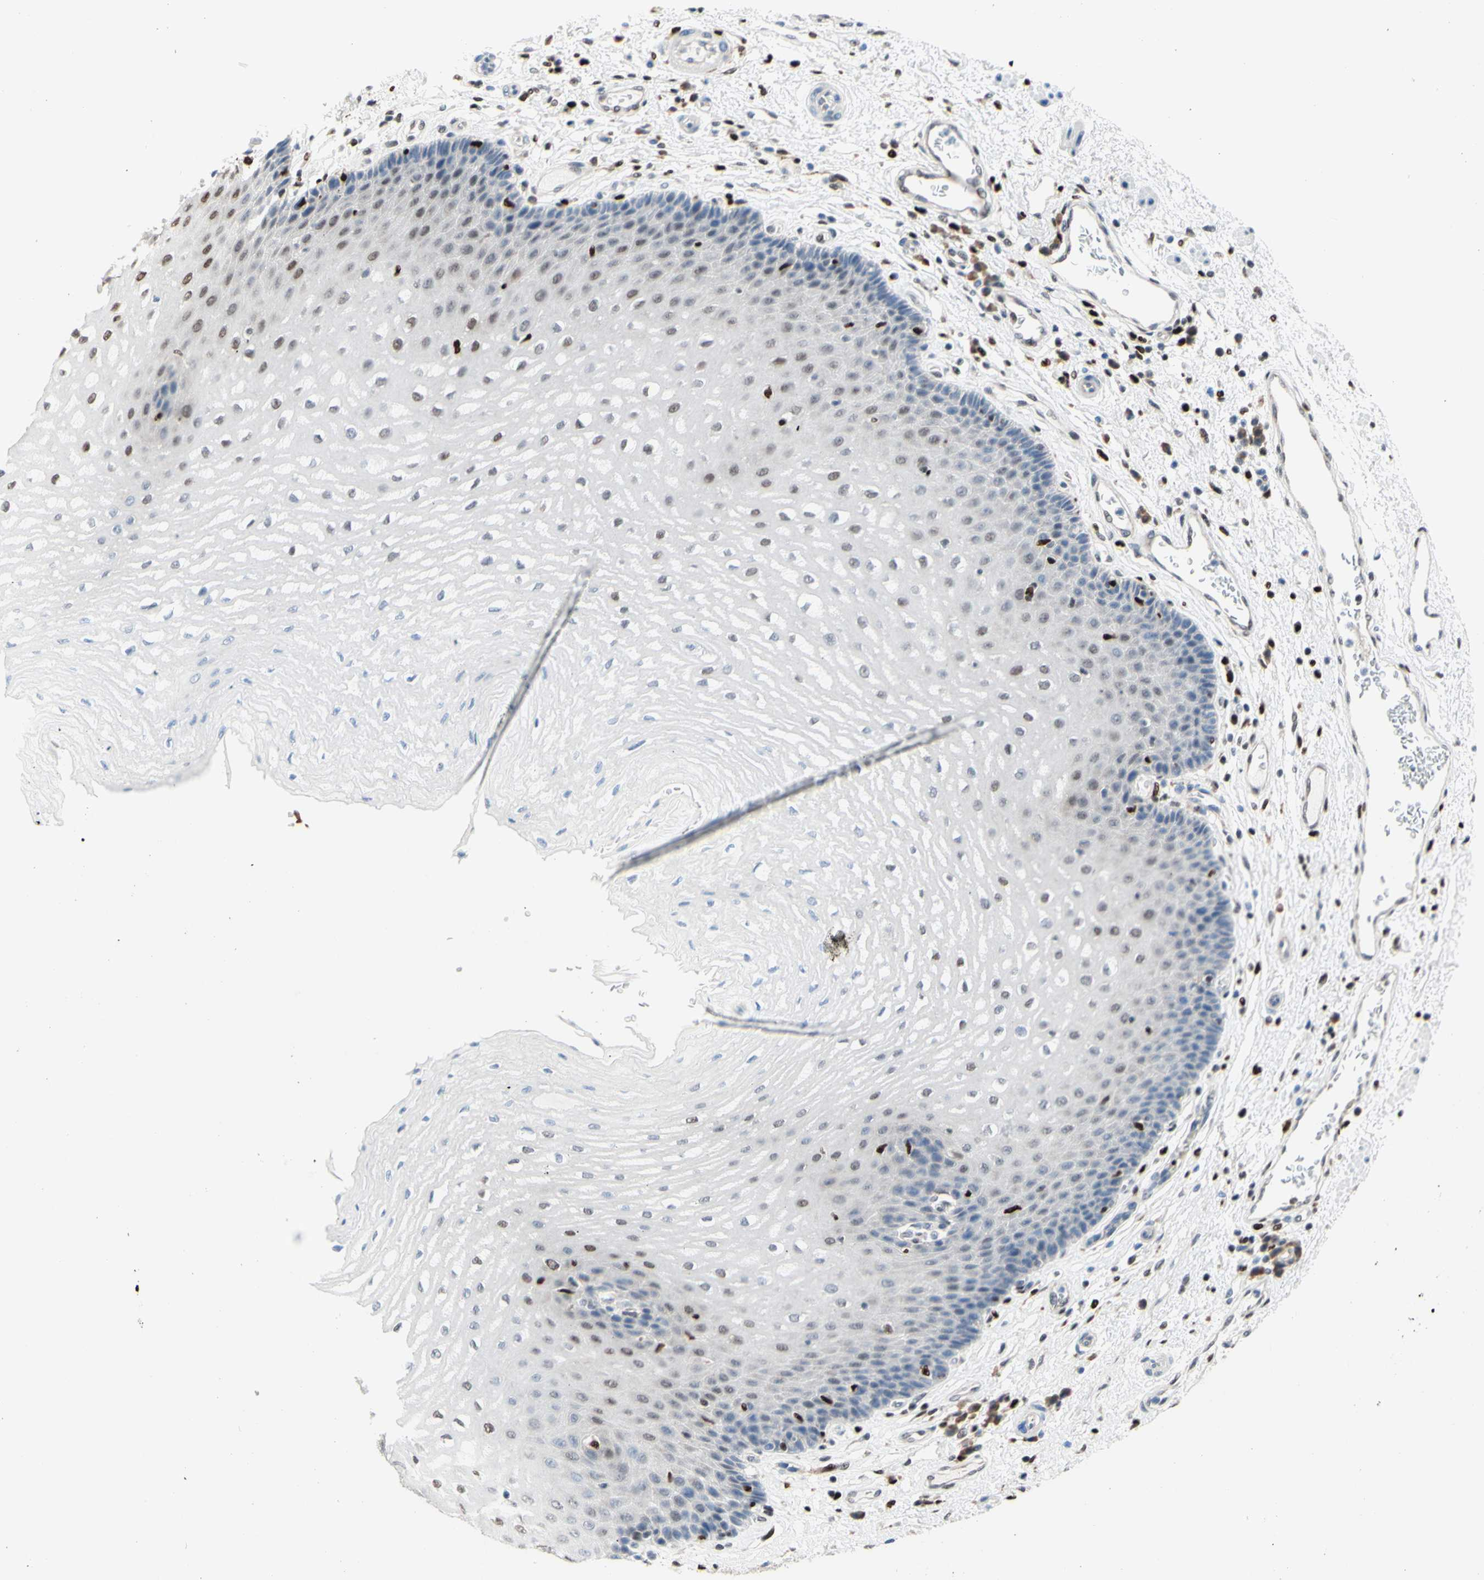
{"staining": {"intensity": "weak", "quantity": "<25%", "location": "nuclear"}, "tissue": "esophagus", "cell_type": "Squamous epithelial cells", "image_type": "normal", "snomed": [{"axis": "morphology", "description": "Normal tissue, NOS"}, {"axis": "topography", "description": "Esophagus"}], "caption": "Immunohistochemistry (IHC) of normal esophagus reveals no positivity in squamous epithelial cells.", "gene": "EED", "patient": {"sex": "male", "age": 54}}